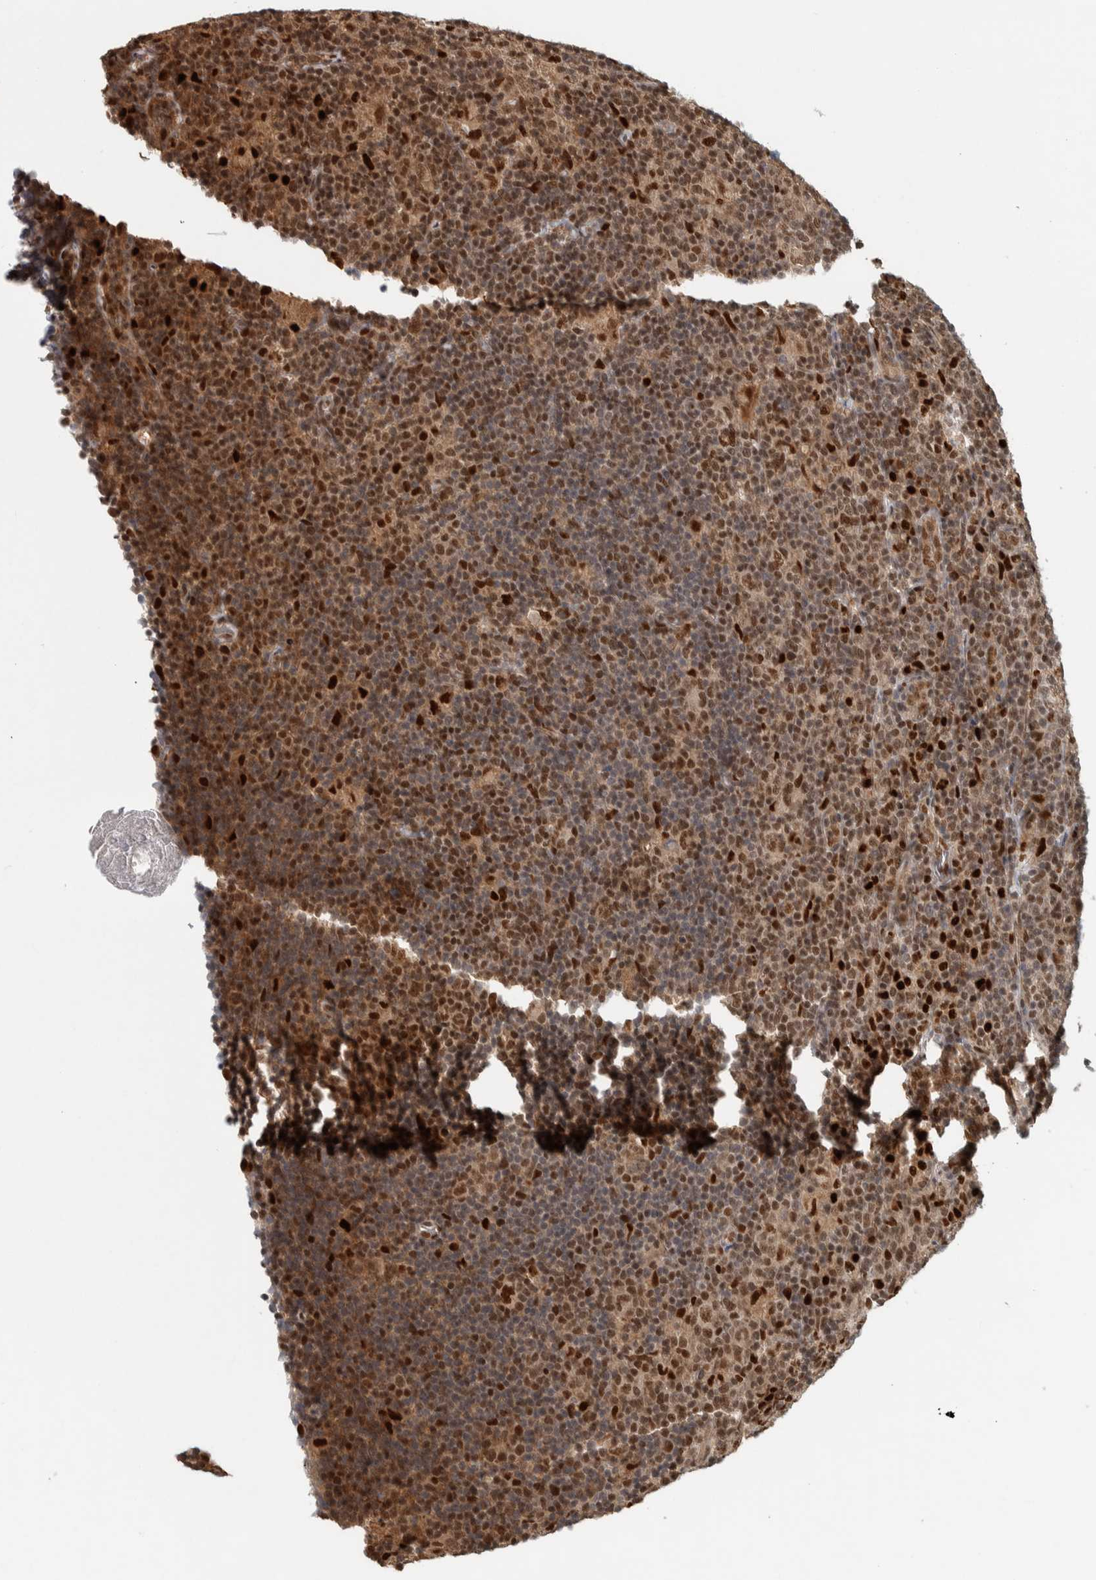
{"staining": {"intensity": "strong", "quantity": ">75%", "location": "nuclear"}, "tissue": "lymphoma", "cell_type": "Tumor cells", "image_type": "cancer", "snomed": [{"axis": "morphology", "description": "Hodgkin's disease, NOS"}, {"axis": "topography", "description": "Lymph node"}], "caption": "A micrograph of lymphoma stained for a protein exhibits strong nuclear brown staining in tumor cells.", "gene": "RPS6KA4", "patient": {"sex": "female", "age": 57}}